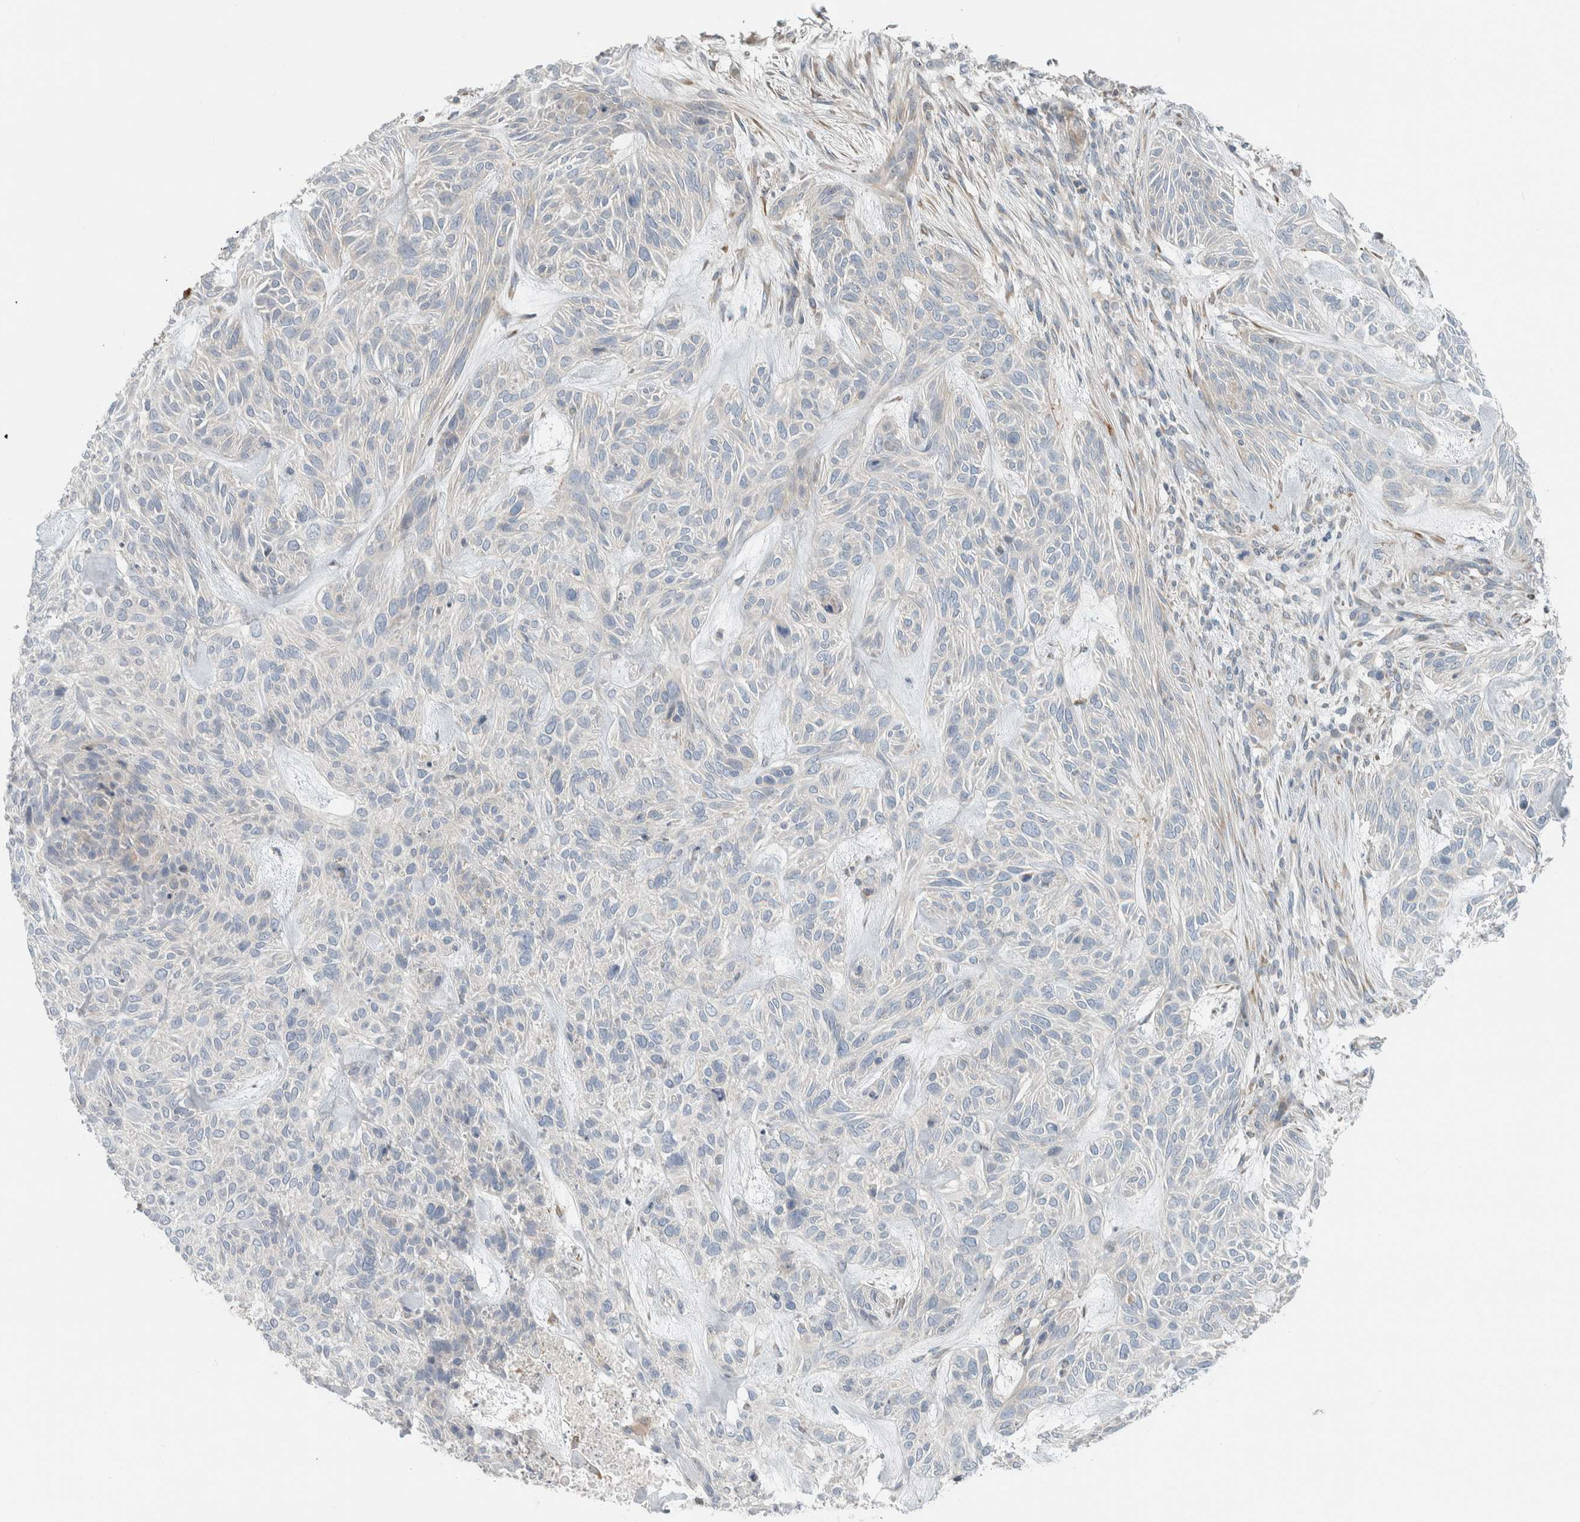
{"staining": {"intensity": "negative", "quantity": "none", "location": "none"}, "tissue": "skin cancer", "cell_type": "Tumor cells", "image_type": "cancer", "snomed": [{"axis": "morphology", "description": "Basal cell carcinoma"}, {"axis": "topography", "description": "Skin"}], "caption": "High power microscopy image of an immunohistochemistry (IHC) micrograph of skin basal cell carcinoma, revealing no significant positivity in tumor cells.", "gene": "HGS", "patient": {"sex": "male", "age": 55}}